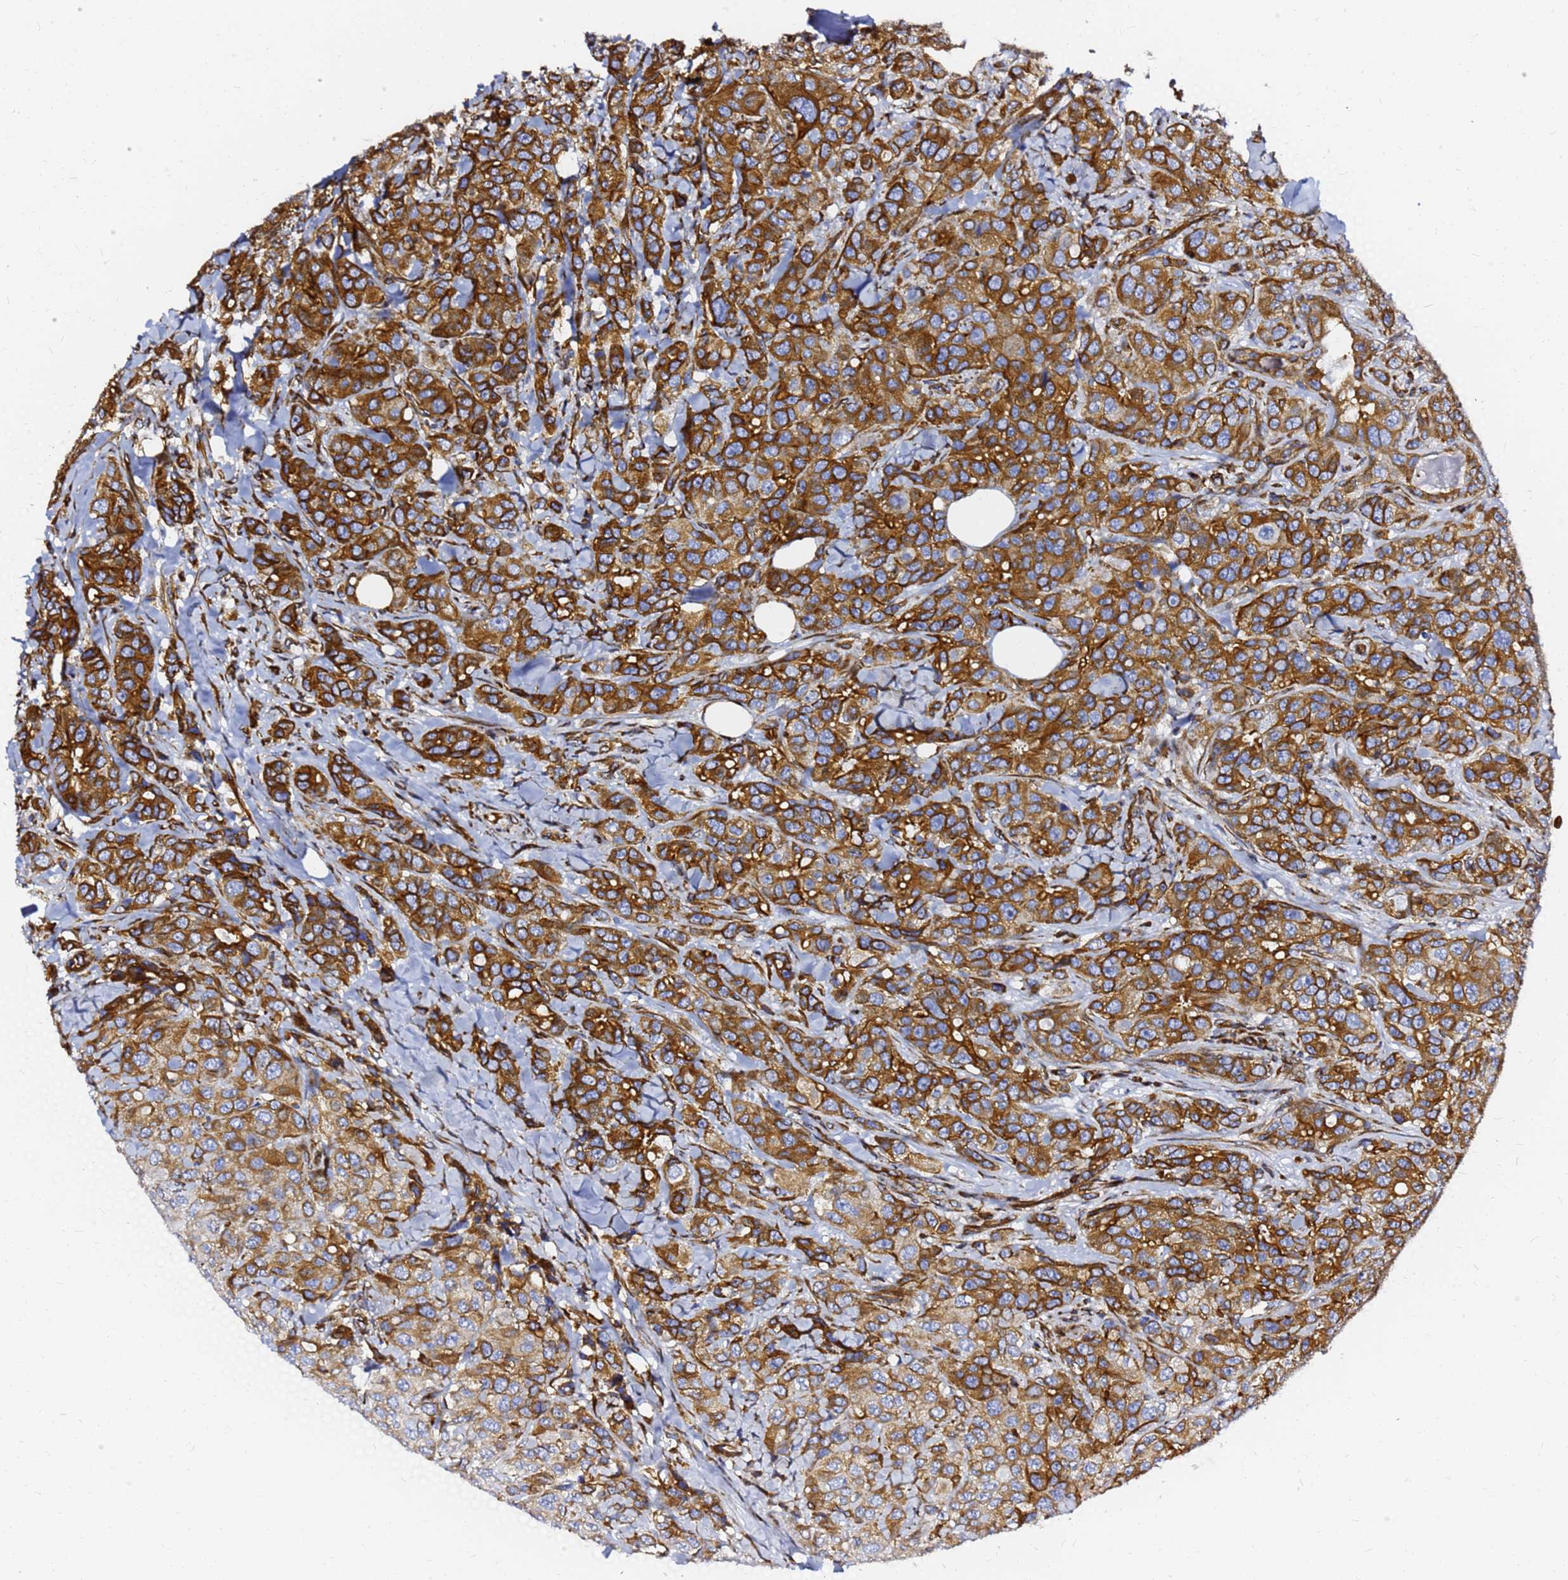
{"staining": {"intensity": "strong", "quantity": ">75%", "location": "cytoplasmic/membranous"}, "tissue": "breast cancer", "cell_type": "Tumor cells", "image_type": "cancer", "snomed": [{"axis": "morphology", "description": "Duct carcinoma"}, {"axis": "topography", "description": "Breast"}], "caption": "Protein analysis of invasive ductal carcinoma (breast) tissue shows strong cytoplasmic/membranous staining in about >75% of tumor cells.", "gene": "TUBA8", "patient": {"sex": "female", "age": 43}}